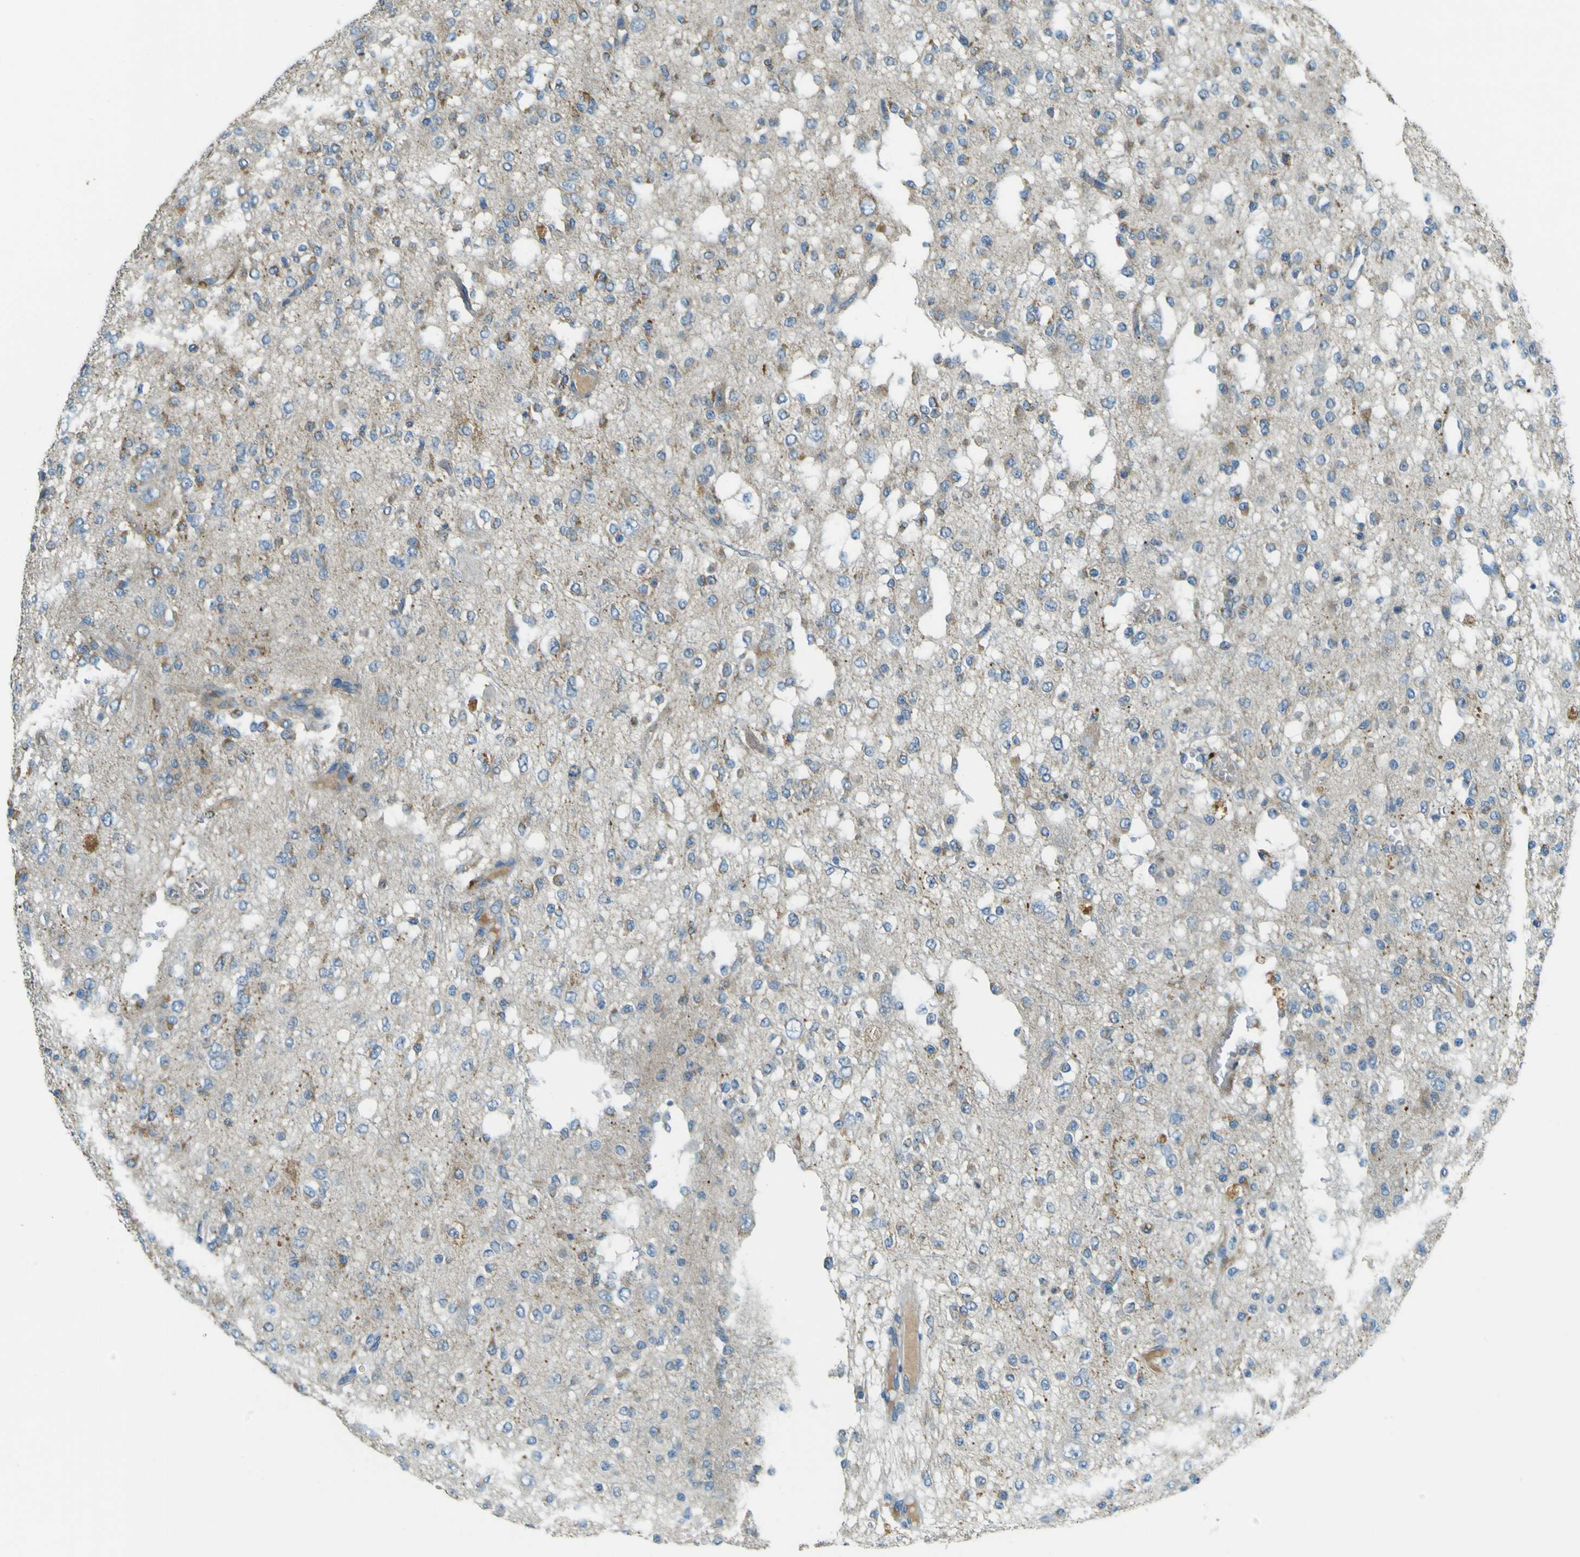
{"staining": {"intensity": "weak", "quantity": "<25%", "location": "cytoplasmic/membranous"}, "tissue": "glioma", "cell_type": "Tumor cells", "image_type": "cancer", "snomed": [{"axis": "morphology", "description": "Glioma, malignant, Low grade"}, {"axis": "topography", "description": "Brain"}], "caption": "There is no significant staining in tumor cells of malignant glioma (low-grade).", "gene": "FKTN", "patient": {"sex": "male", "age": 38}}